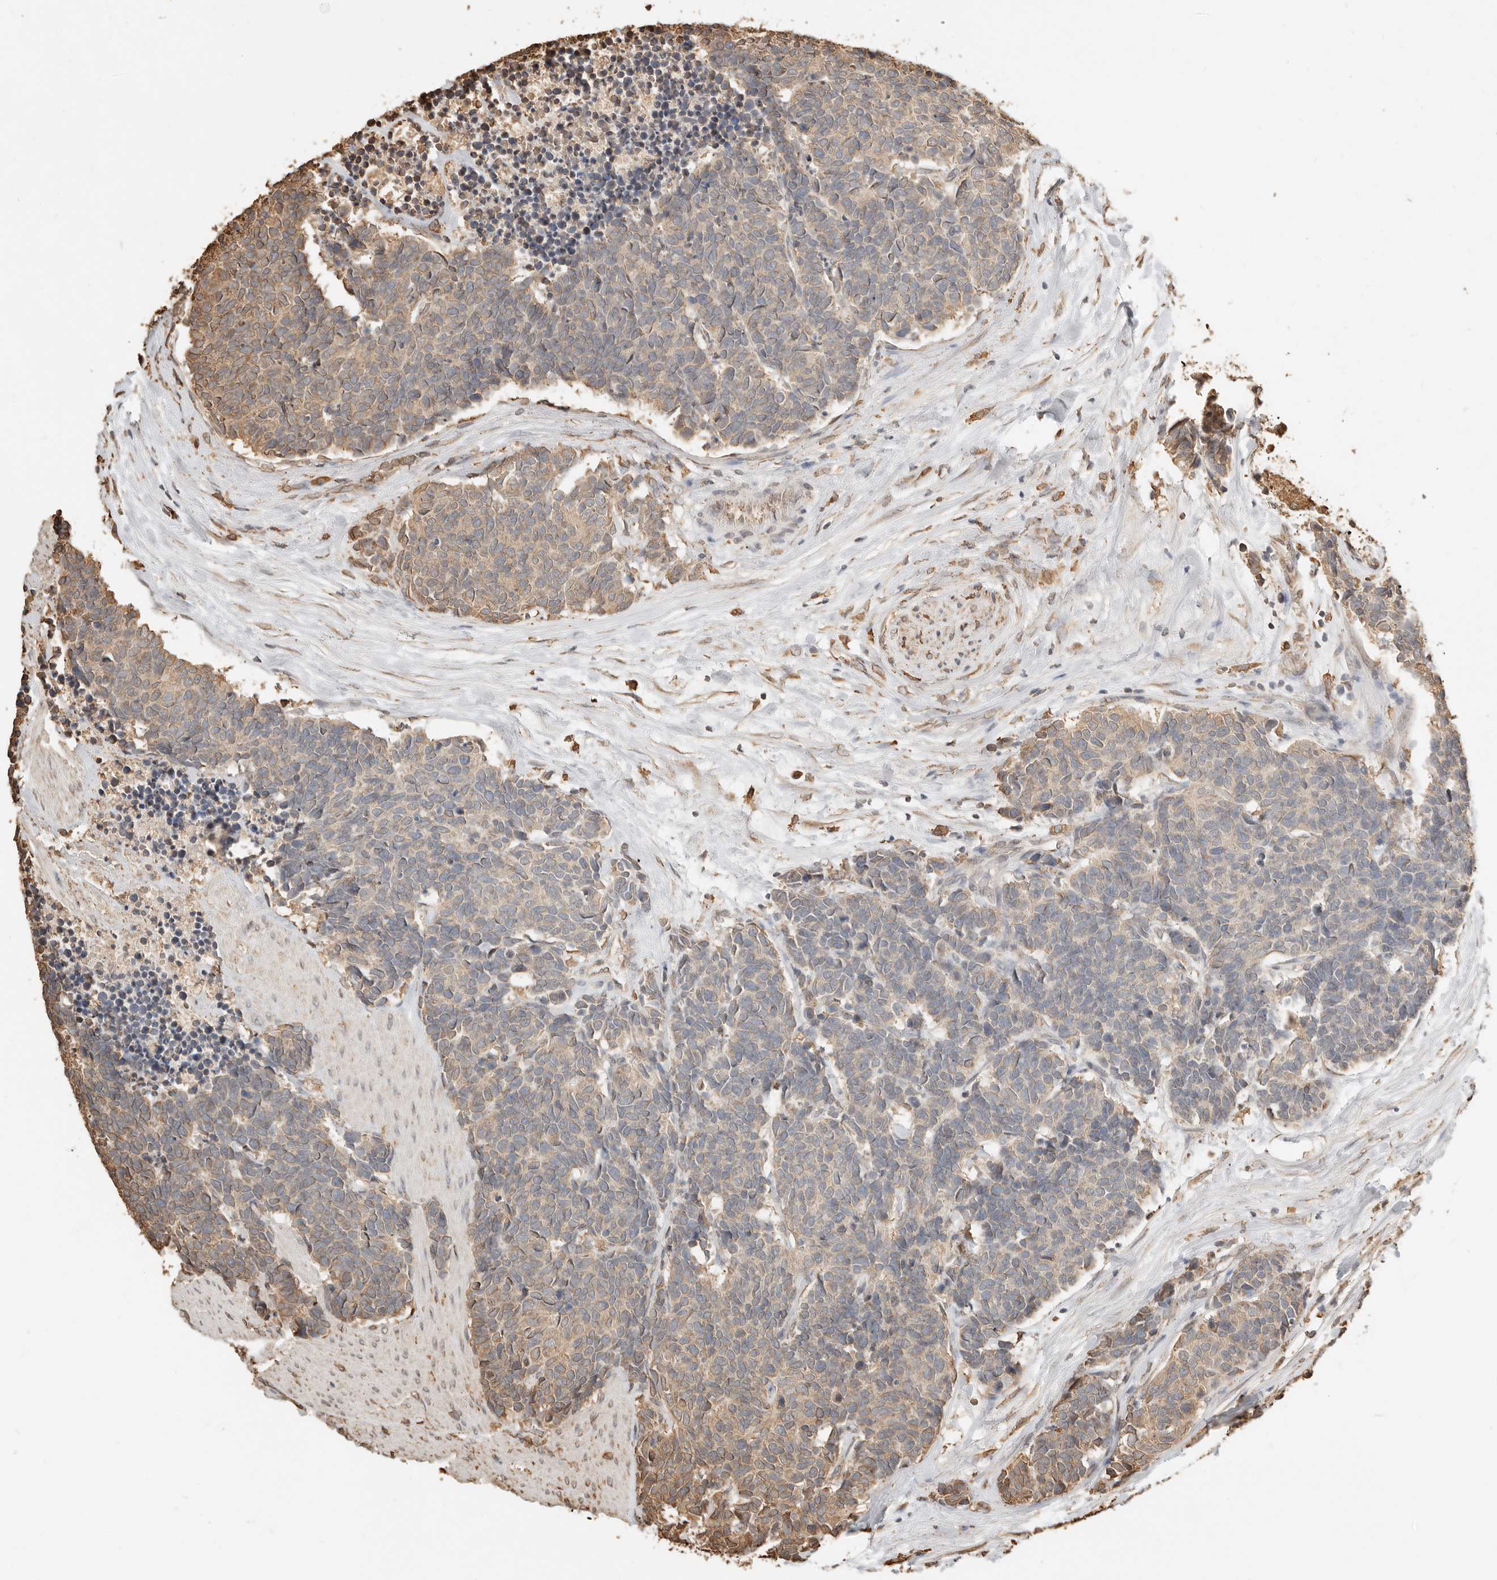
{"staining": {"intensity": "weak", "quantity": "25%-75%", "location": "cytoplasmic/membranous"}, "tissue": "carcinoid", "cell_type": "Tumor cells", "image_type": "cancer", "snomed": [{"axis": "morphology", "description": "Carcinoma, NOS"}, {"axis": "morphology", "description": "Carcinoid, malignant, NOS"}, {"axis": "topography", "description": "Urinary bladder"}], "caption": "Immunohistochemistry (DAB) staining of carcinoma reveals weak cytoplasmic/membranous protein positivity in approximately 25%-75% of tumor cells. The protein of interest is shown in brown color, while the nuclei are stained blue.", "gene": "ARHGEF10L", "patient": {"sex": "male", "age": 57}}